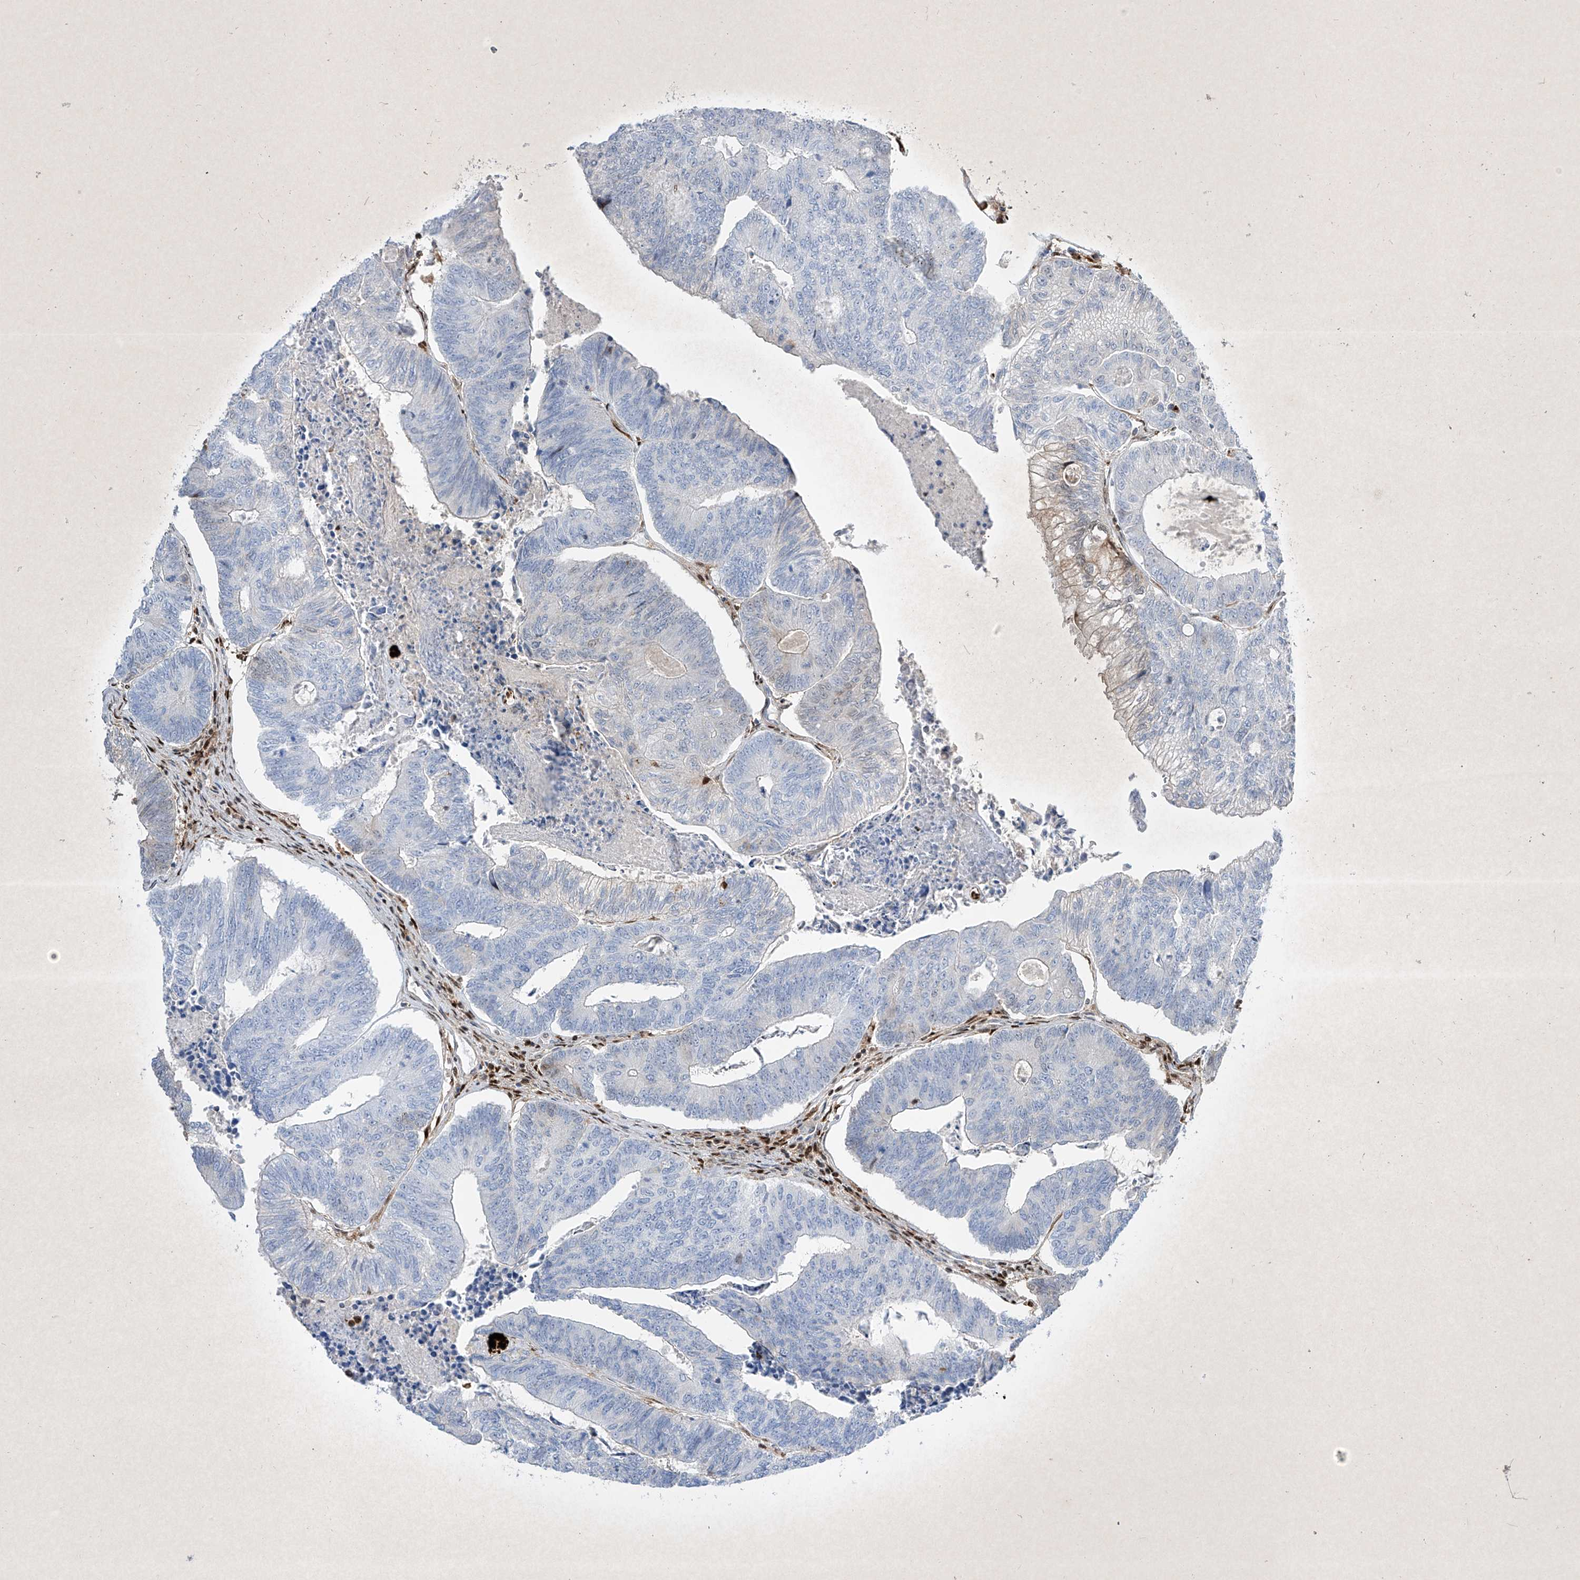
{"staining": {"intensity": "negative", "quantity": "none", "location": "none"}, "tissue": "colorectal cancer", "cell_type": "Tumor cells", "image_type": "cancer", "snomed": [{"axis": "morphology", "description": "Adenocarcinoma, NOS"}, {"axis": "topography", "description": "Colon"}], "caption": "This histopathology image is of colorectal cancer stained with immunohistochemistry to label a protein in brown with the nuclei are counter-stained blue. There is no staining in tumor cells. Brightfield microscopy of immunohistochemistry (IHC) stained with DAB (3,3'-diaminobenzidine) (brown) and hematoxylin (blue), captured at high magnification.", "gene": "PSMB10", "patient": {"sex": "female", "age": 67}}